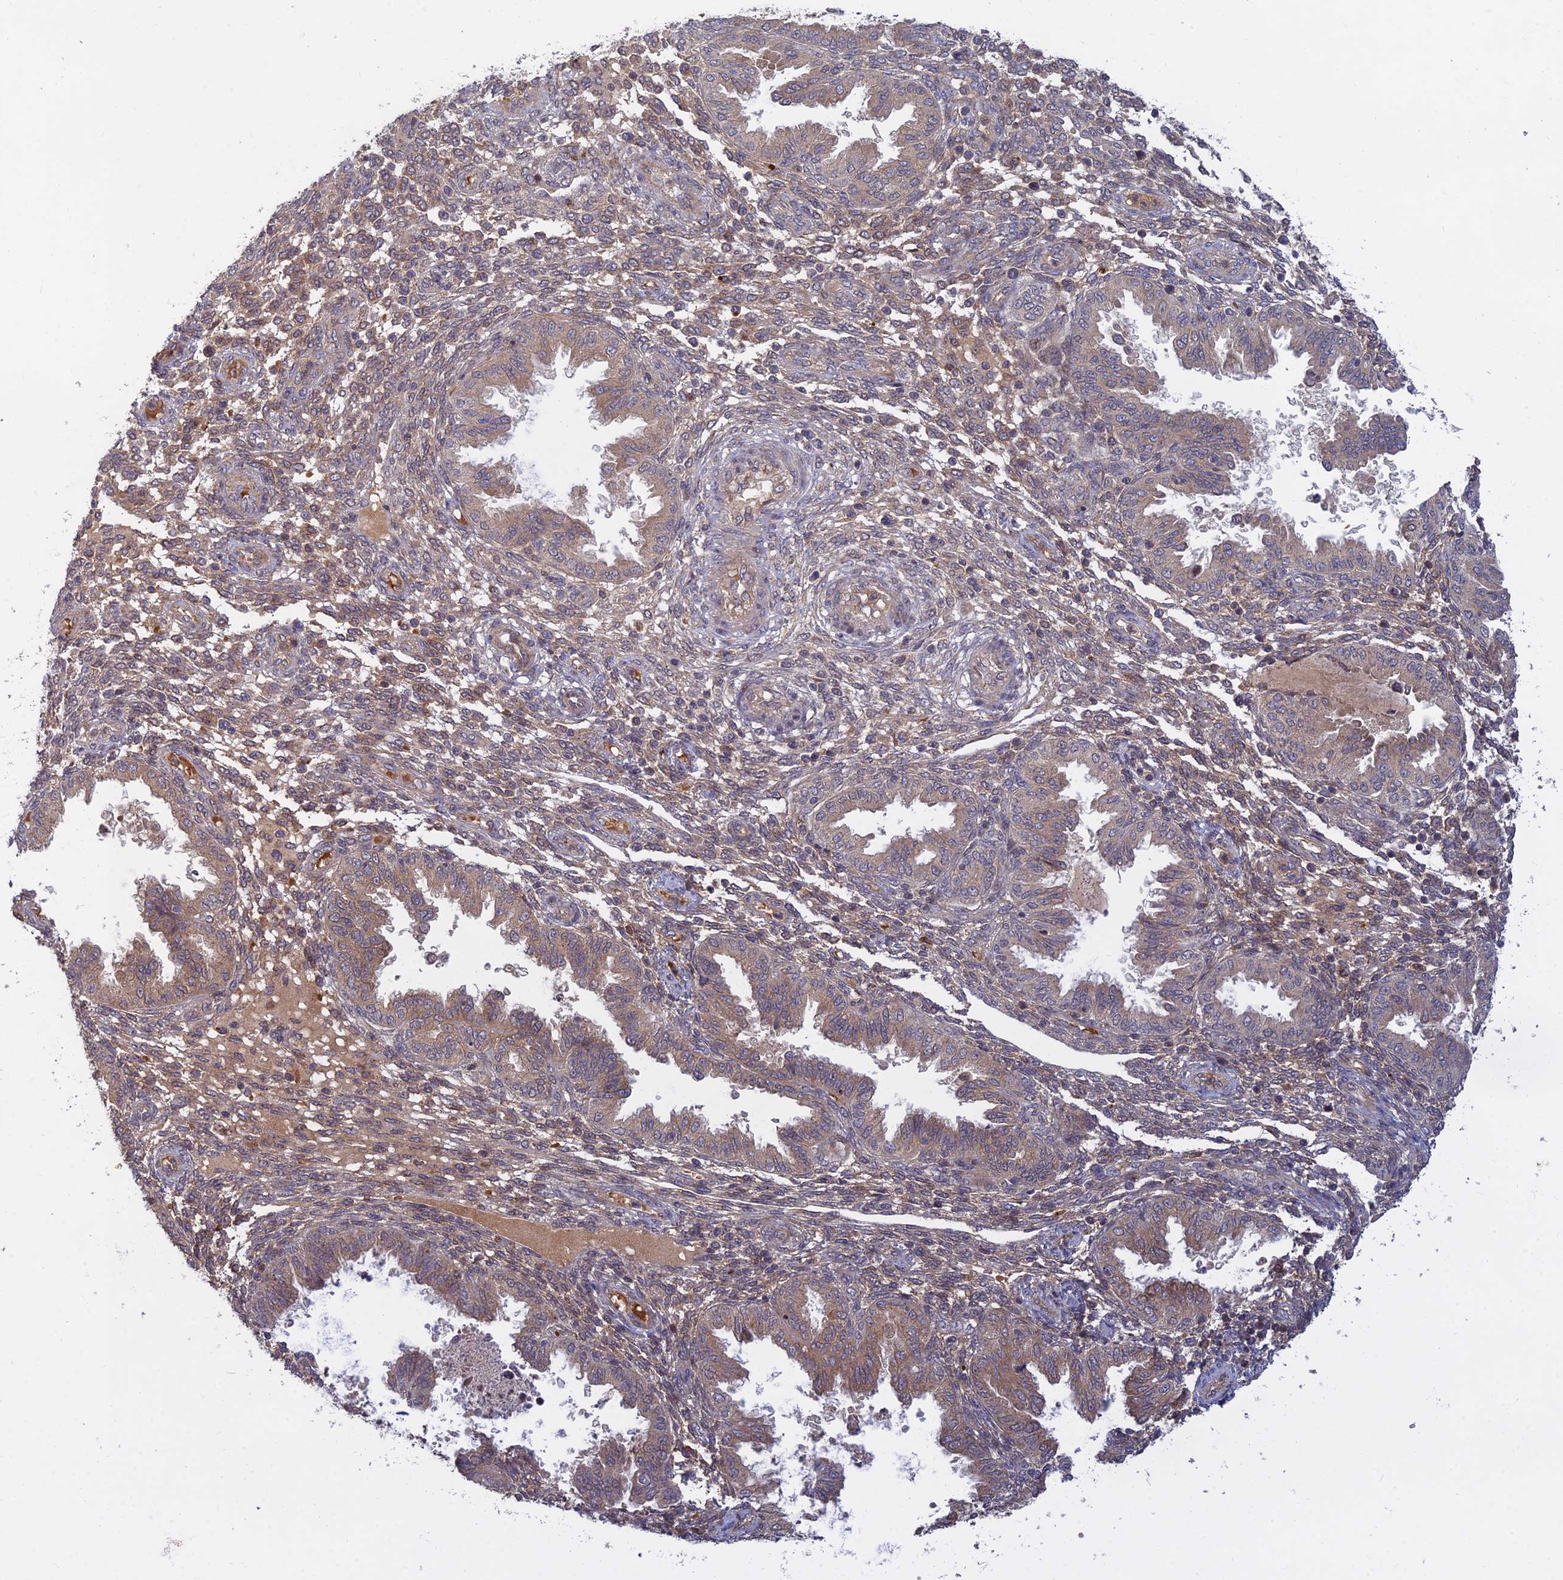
{"staining": {"intensity": "weak", "quantity": "25%-75%", "location": "cytoplasmic/membranous"}, "tissue": "endometrium", "cell_type": "Cells in endometrial stroma", "image_type": "normal", "snomed": [{"axis": "morphology", "description": "Normal tissue, NOS"}, {"axis": "topography", "description": "Endometrium"}], "caption": "Weak cytoplasmic/membranous protein expression is identified in about 25%-75% of cells in endometrial stroma in endometrium.", "gene": "FAM151B", "patient": {"sex": "female", "age": 33}}